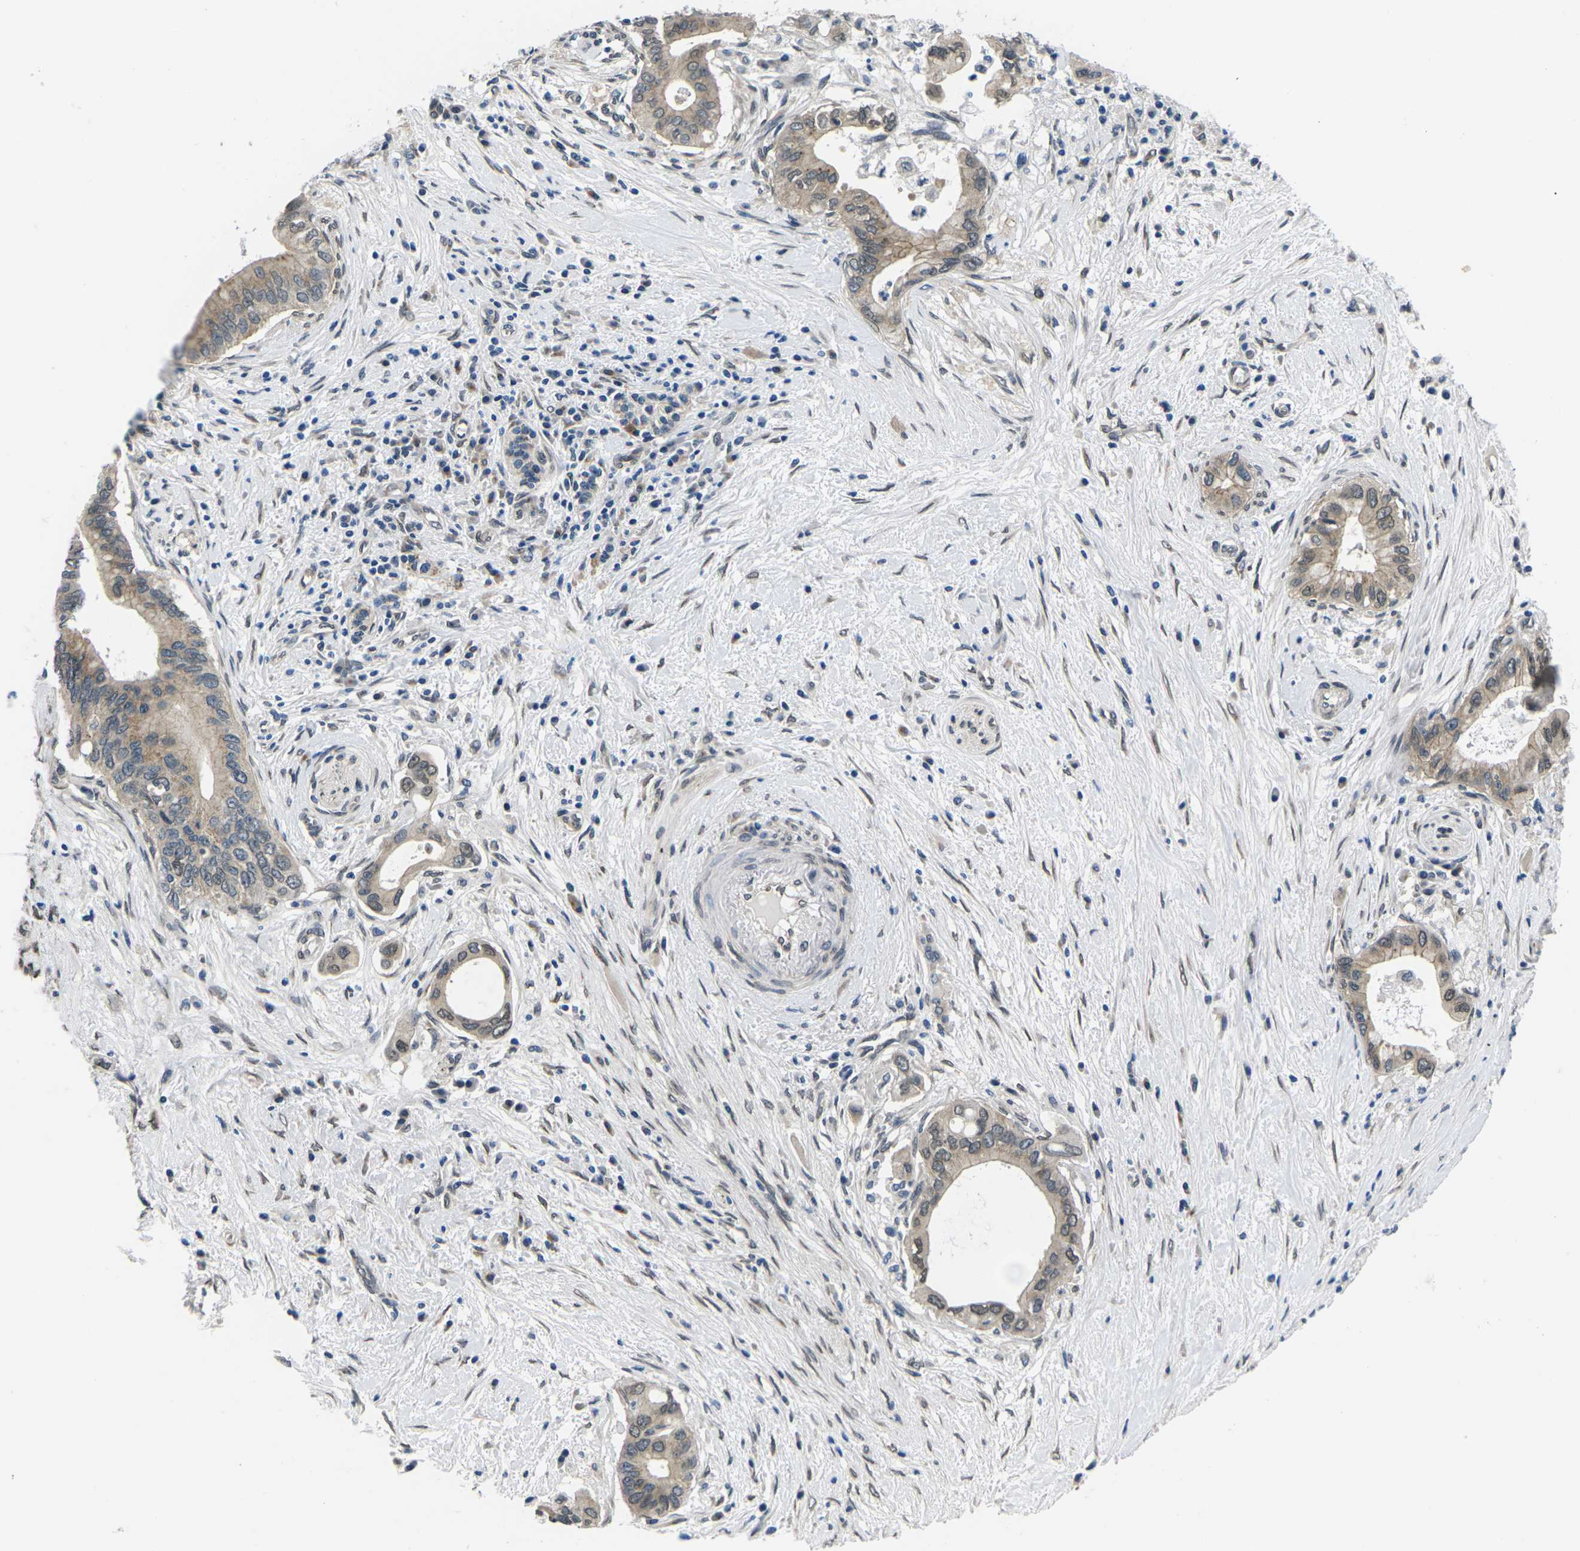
{"staining": {"intensity": "weak", "quantity": ">75%", "location": "cytoplasmic/membranous"}, "tissue": "pancreatic cancer", "cell_type": "Tumor cells", "image_type": "cancer", "snomed": [{"axis": "morphology", "description": "Adenocarcinoma, NOS"}, {"axis": "topography", "description": "Pancreas"}], "caption": "A histopathology image of human adenocarcinoma (pancreatic) stained for a protein exhibits weak cytoplasmic/membranous brown staining in tumor cells.", "gene": "SNX10", "patient": {"sex": "female", "age": 73}}